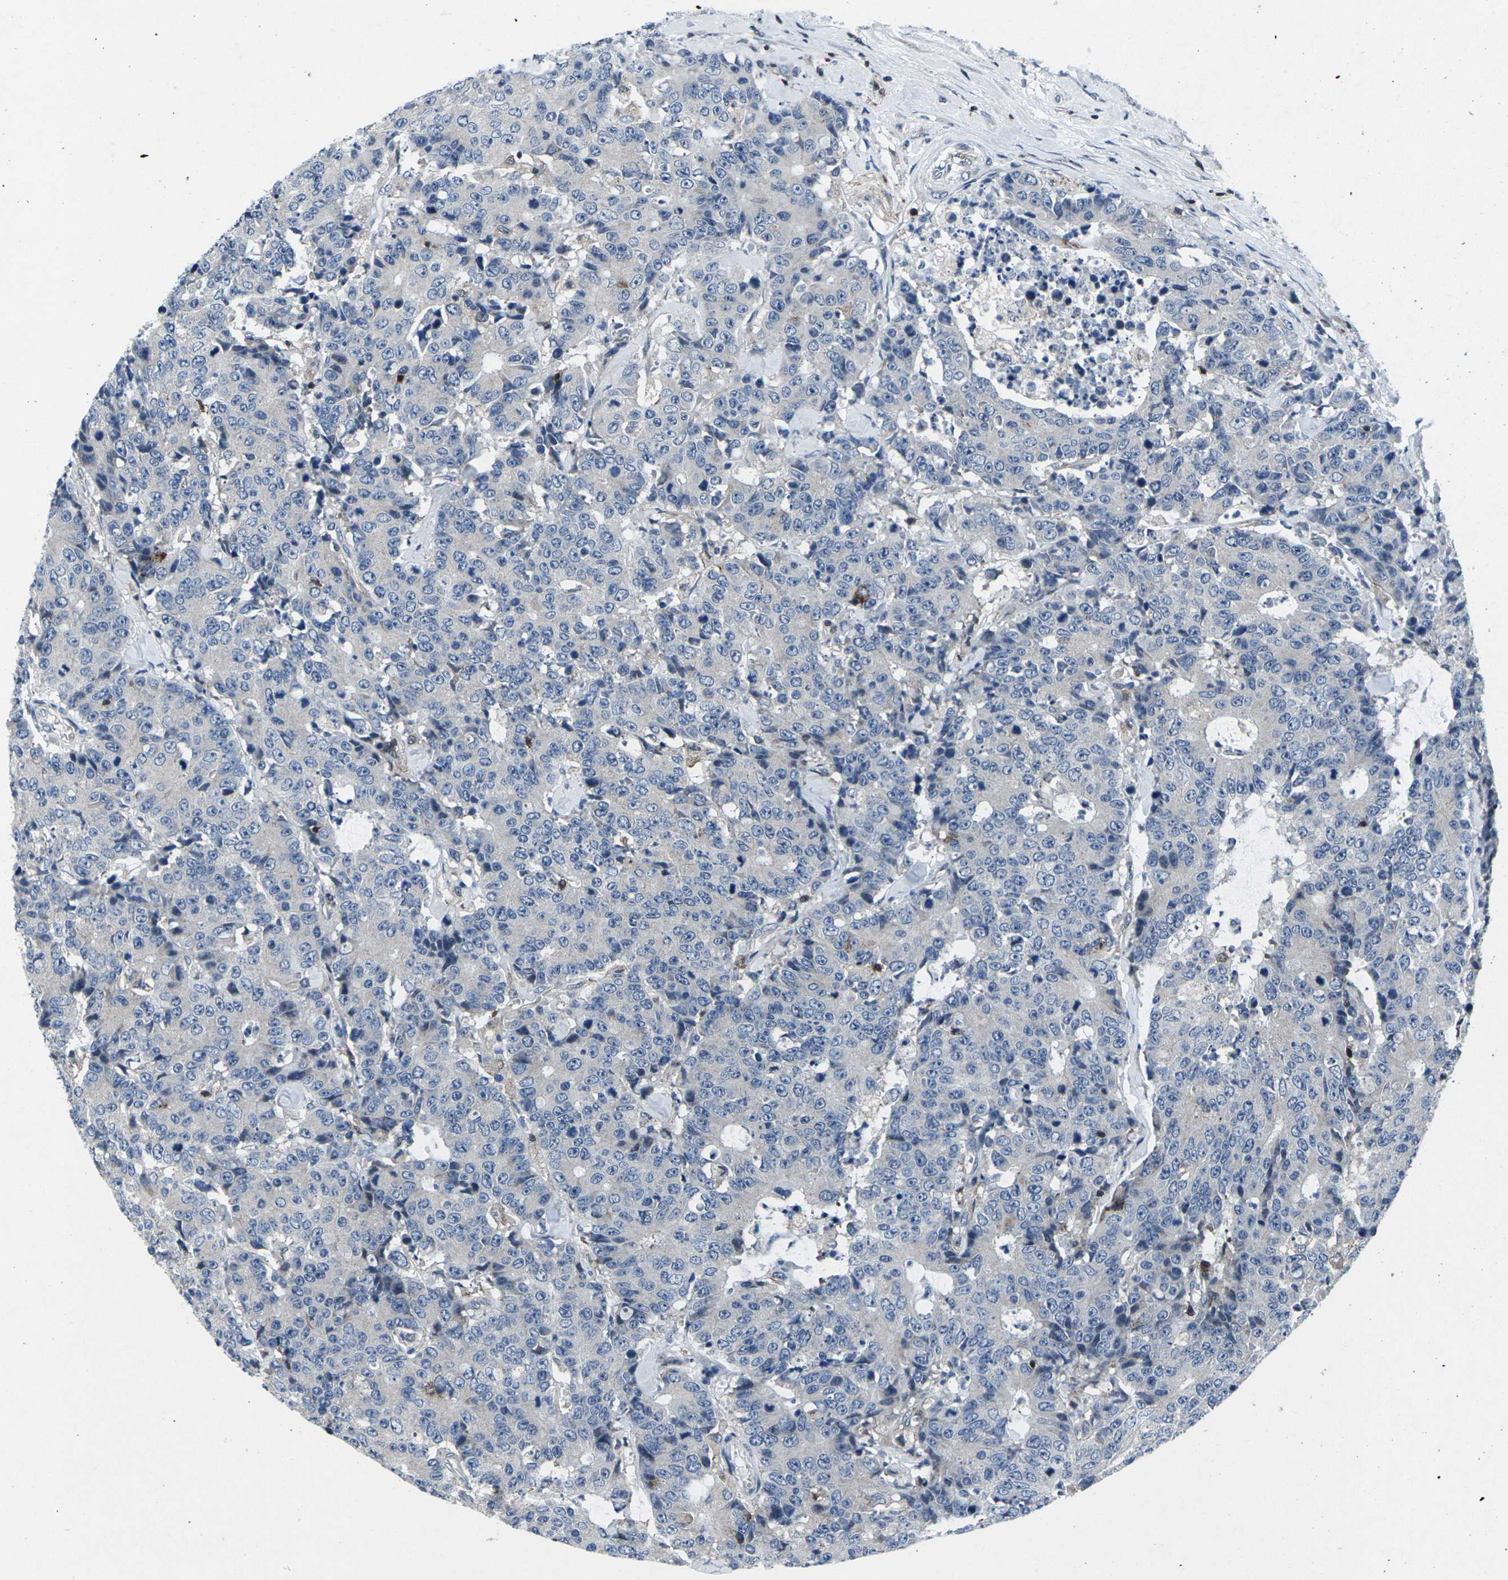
{"staining": {"intensity": "negative", "quantity": "none", "location": "none"}, "tissue": "colorectal cancer", "cell_type": "Tumor cells", "image_type": "cancer", "snomed": [{"axis": "morphology", "description": "Adenocarcinoma, NOS"}, {"axis": "topography", "description": "Colon"}], "caption": "The histopathology image shows no staining of tumor cells in colorectal cancer (adenocarcinoma). (DAB immunohistochemistry, high magnification).", "gene": "STAT4", "patient": {"sex": "female", "age": 86}}